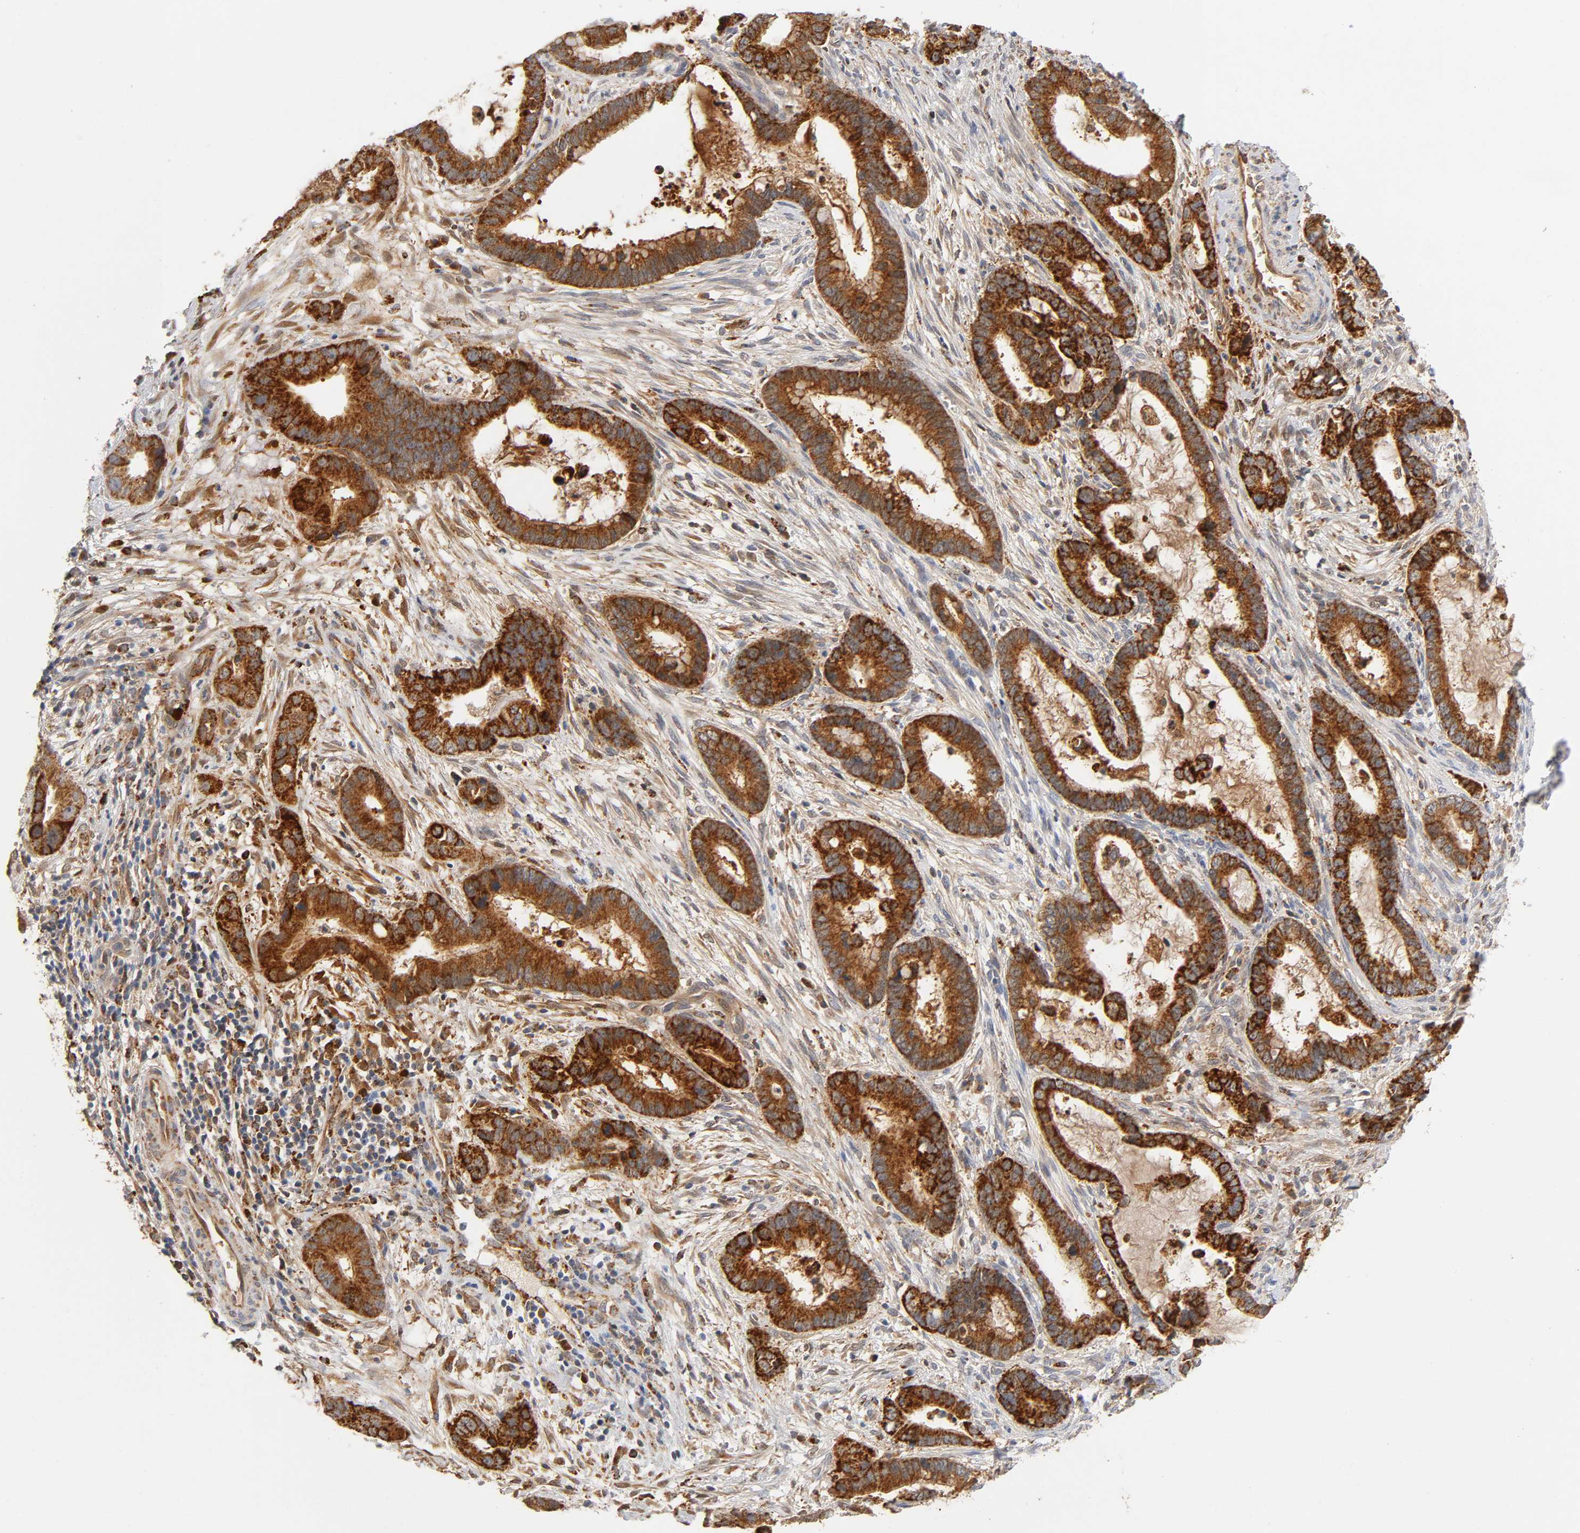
{"staining": {"intensity": "strong", "quantity": ">75%", "location": "cytoplasmic/membranous"}, "tissue": "cervical cancer", "cell_type": "Tumor cells", "image_type": "cancer", "snomed": [{"axis": "morphology", "description": "Adenocarcinoma, NOS"}, {"axis": "topography", "description": "Cervix"}], "caption": "Cervical cancer stained with a brown dye reveals strong cytoplasmic/membranous positive staining in about >75% of tumor cells.", "gene": "ISG15", "patient": {"sex": "female", "age": 44}}